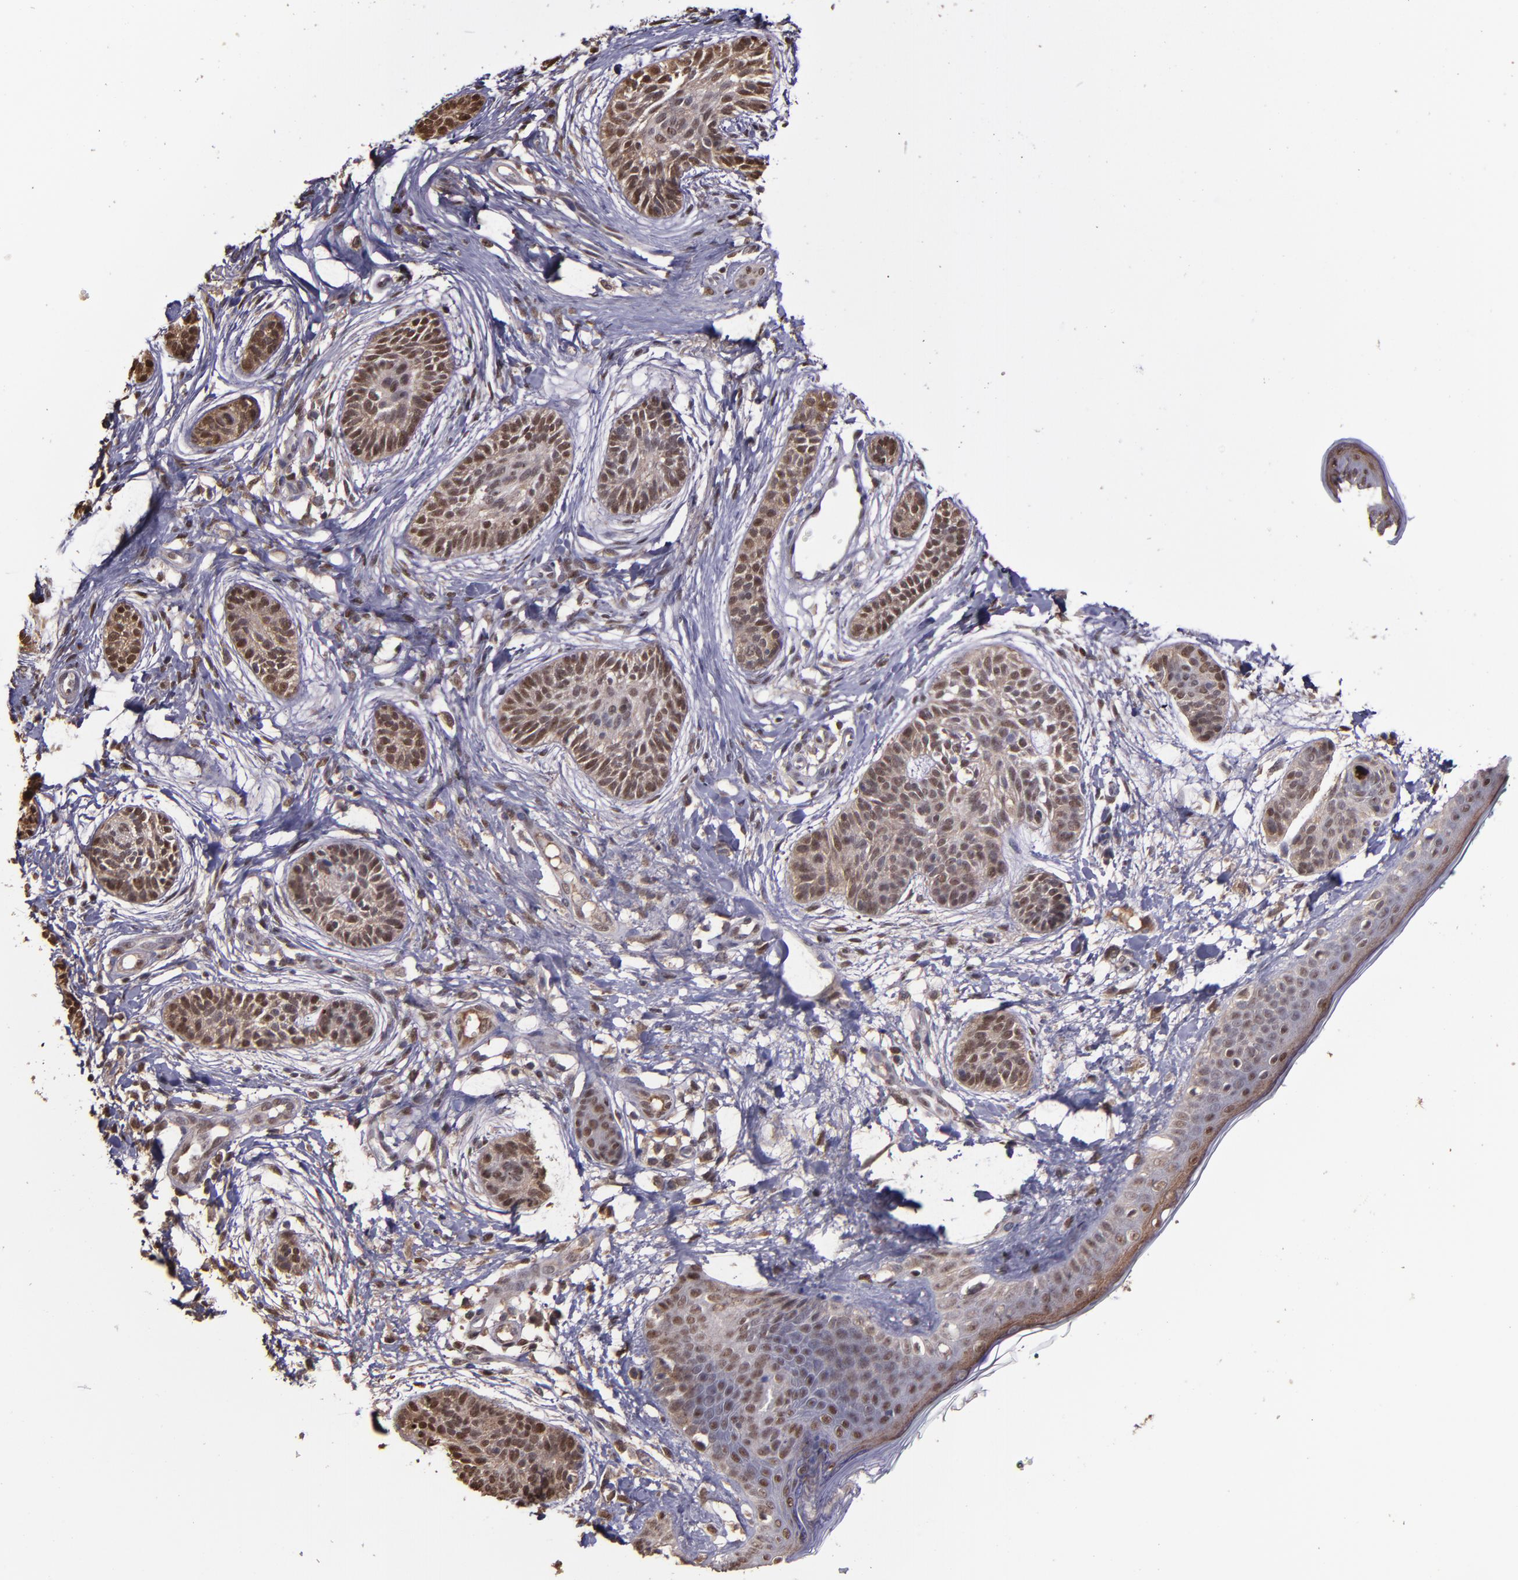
{"staining": {"intensity": "moderate", "quantity": ">75%", "location": "cytoplasmic/membranous,nuclear"}, "tissue": "skin cancer", "cell_type": "Tumor cells", "image_type": "cancer", "snomed": [{"axis": "morphology", "description": "Normal tissue, NOS"}, {"axis": "morphology", "description": "Basal cell carcinoma"}, {"axis": "topography", "description": "Skin"}], "caption": "Skin cancer (basal cell carcinoma) stained with immunohistochemistry displays moderate cytoplasmic/membranous and nuclear expression in approximately >75% of tumor cells. Using DAB (3,3'-diaminobenzidine) (brown) and hematoxylin (blue) stains, captured at high magnification using brightfield microscopy.", "gene": "SERPINF2", "patient": {"sex": "male", "age": 63}}